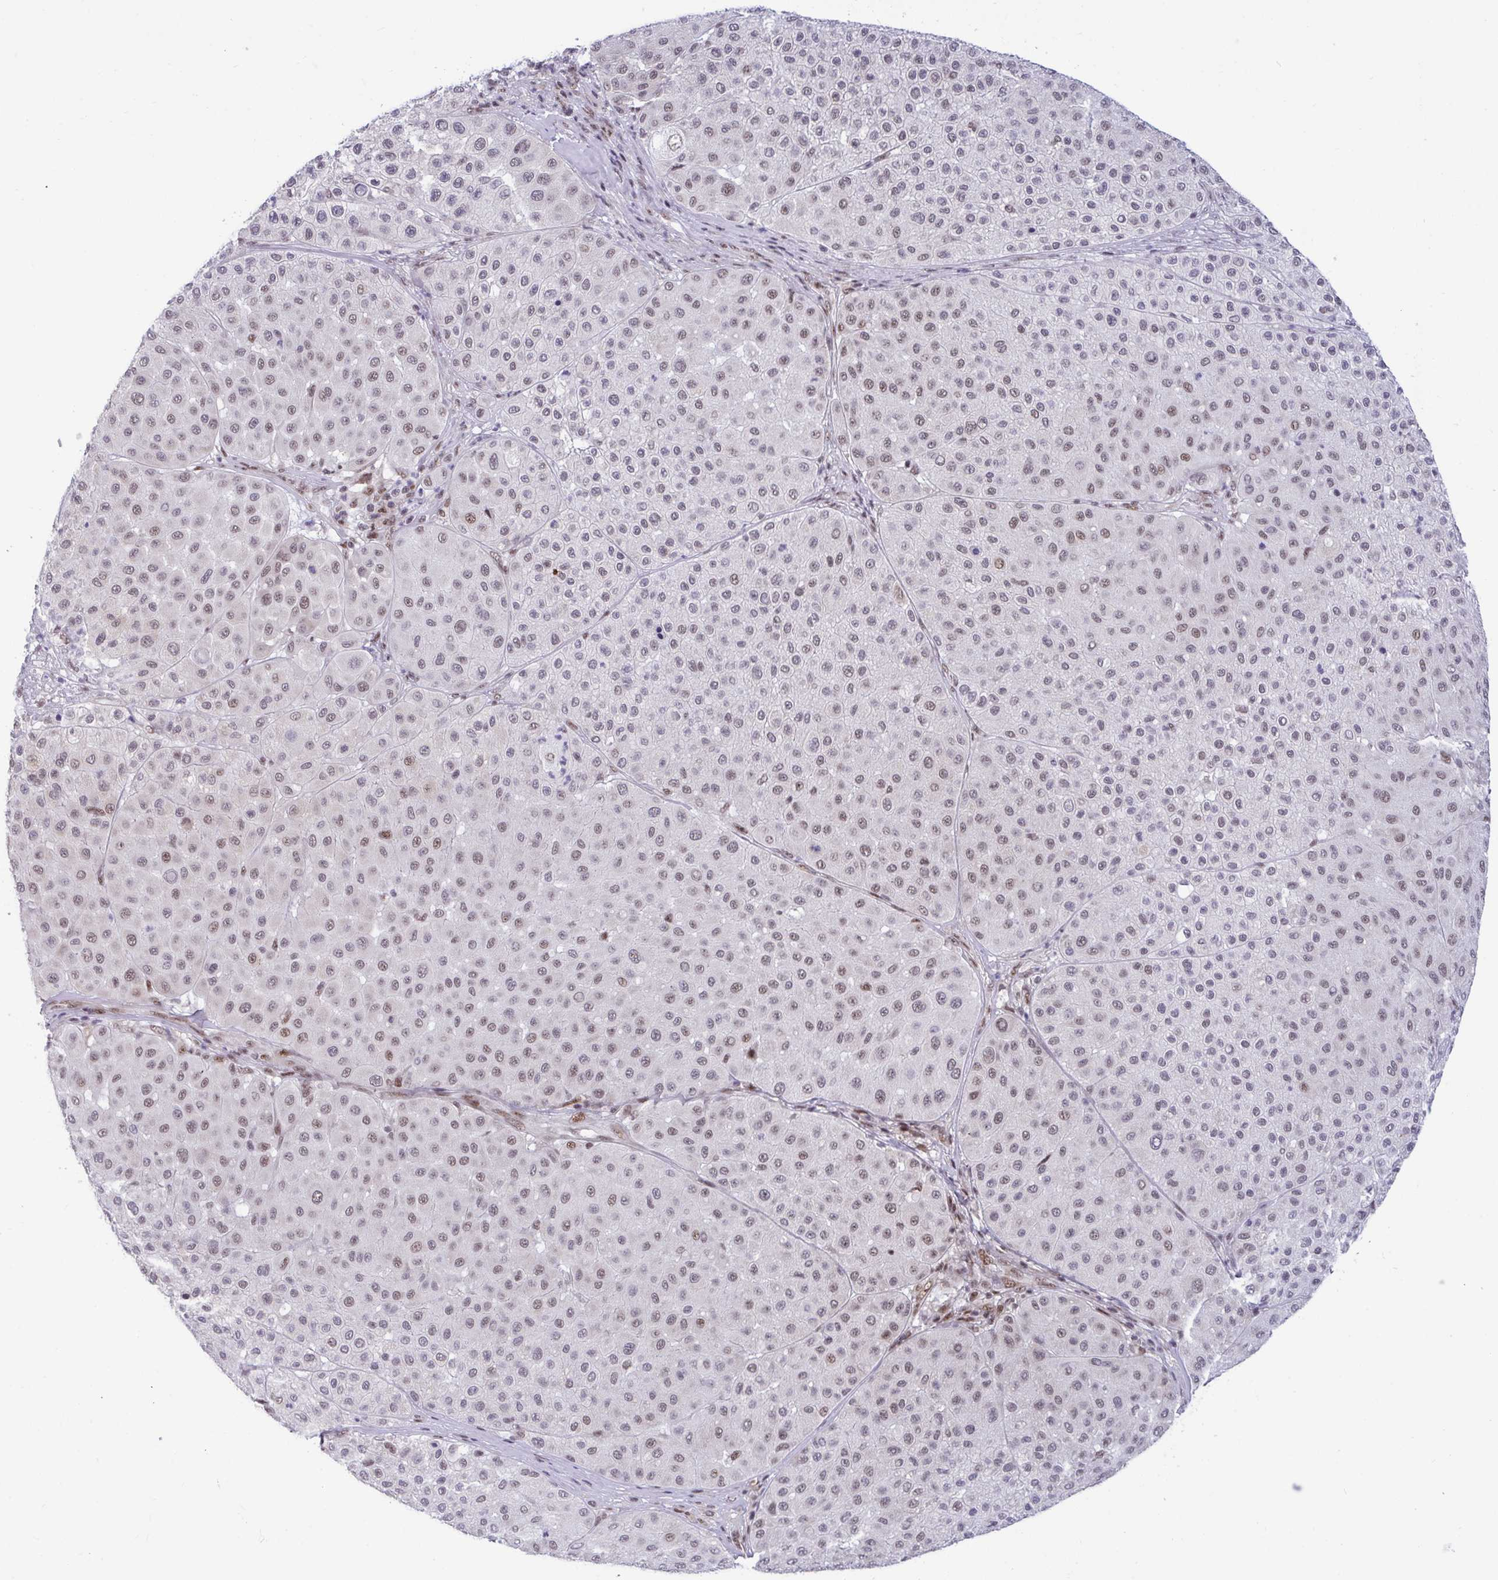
{"staining": {"intensity": "moderate", "quantity": "<25%", "location": "nuclear"}, "tissue": "melanoma", "cell_type": "Tumor cells", "image_type": "cancer", "snomed": [{"axis": "morphology", "description": "Malignant melanoma, Metastatic site"}, {"axis": "topography", "description": "Smooth muscle"}], "caption": "This is an image of immunohistochemistry (IHC) staining of malignant melanoma (metastatic site), which shows moderate expression in the nuclear of tumor cells.", "gene": "WBP11", "patient": {"sex": "male", "age": 41}}